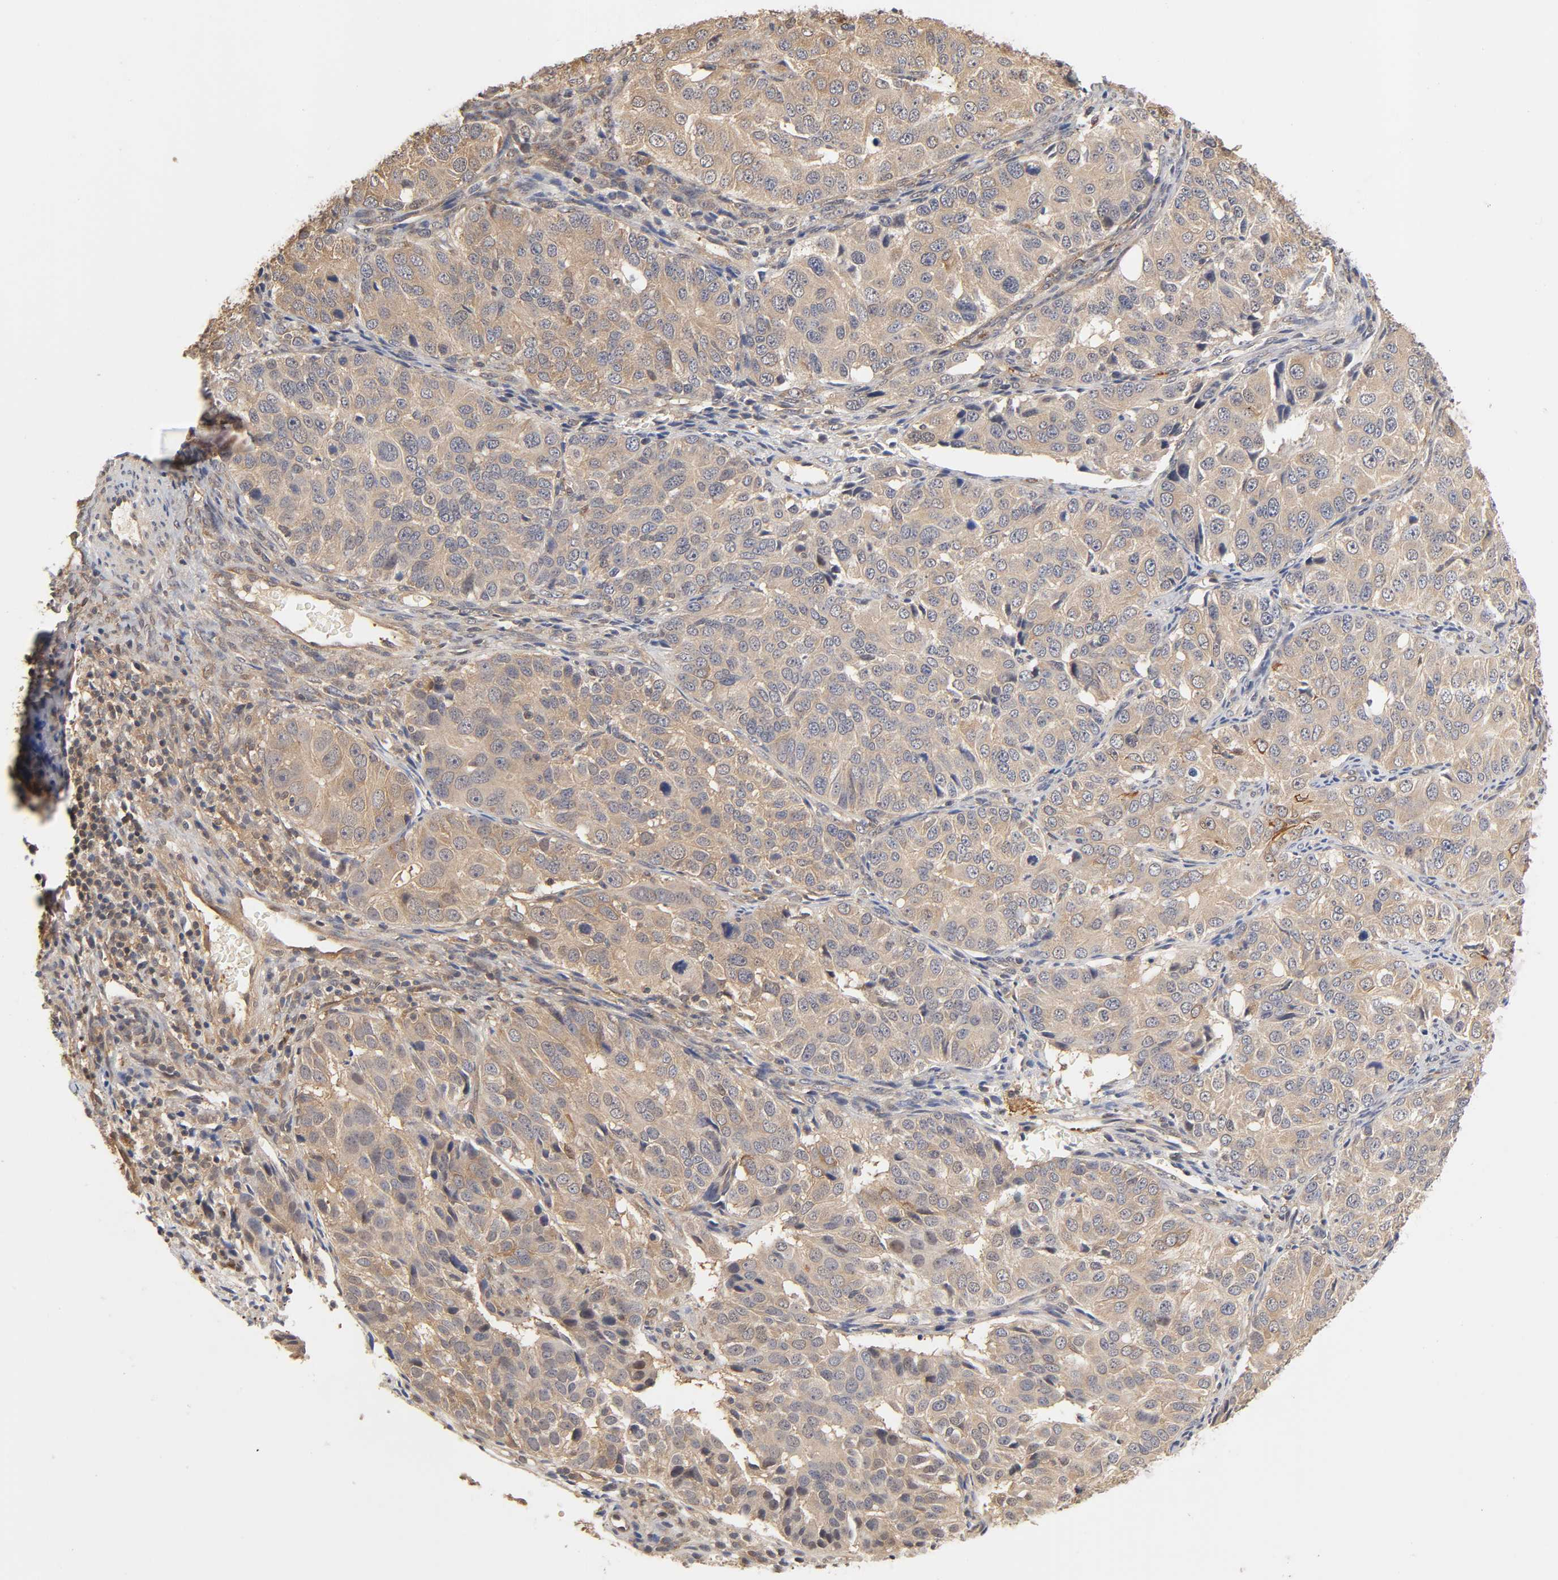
{"staining": {"intensity": "weak", "quantity": ">75%", "location": "cytoplasmic/membranous"}, "tissue": "ovarian cancer", "cell_type": "Tumor cells", "image_type": "cancer", "snomed": [{"axis": "morphology", "description": "Carcinoma, endometroid"}, {"axis": "topography", "description": "Ovary"}], "caption": "The micrograph demonstrates staining of ovarian cancer (endometroid carcinoma), revealing weak cytoplasmic/membranous protein positivity (brown color) within tumor cells.", "gene": "PDE5A", "patient": {"sex": "female", "age": 51}}